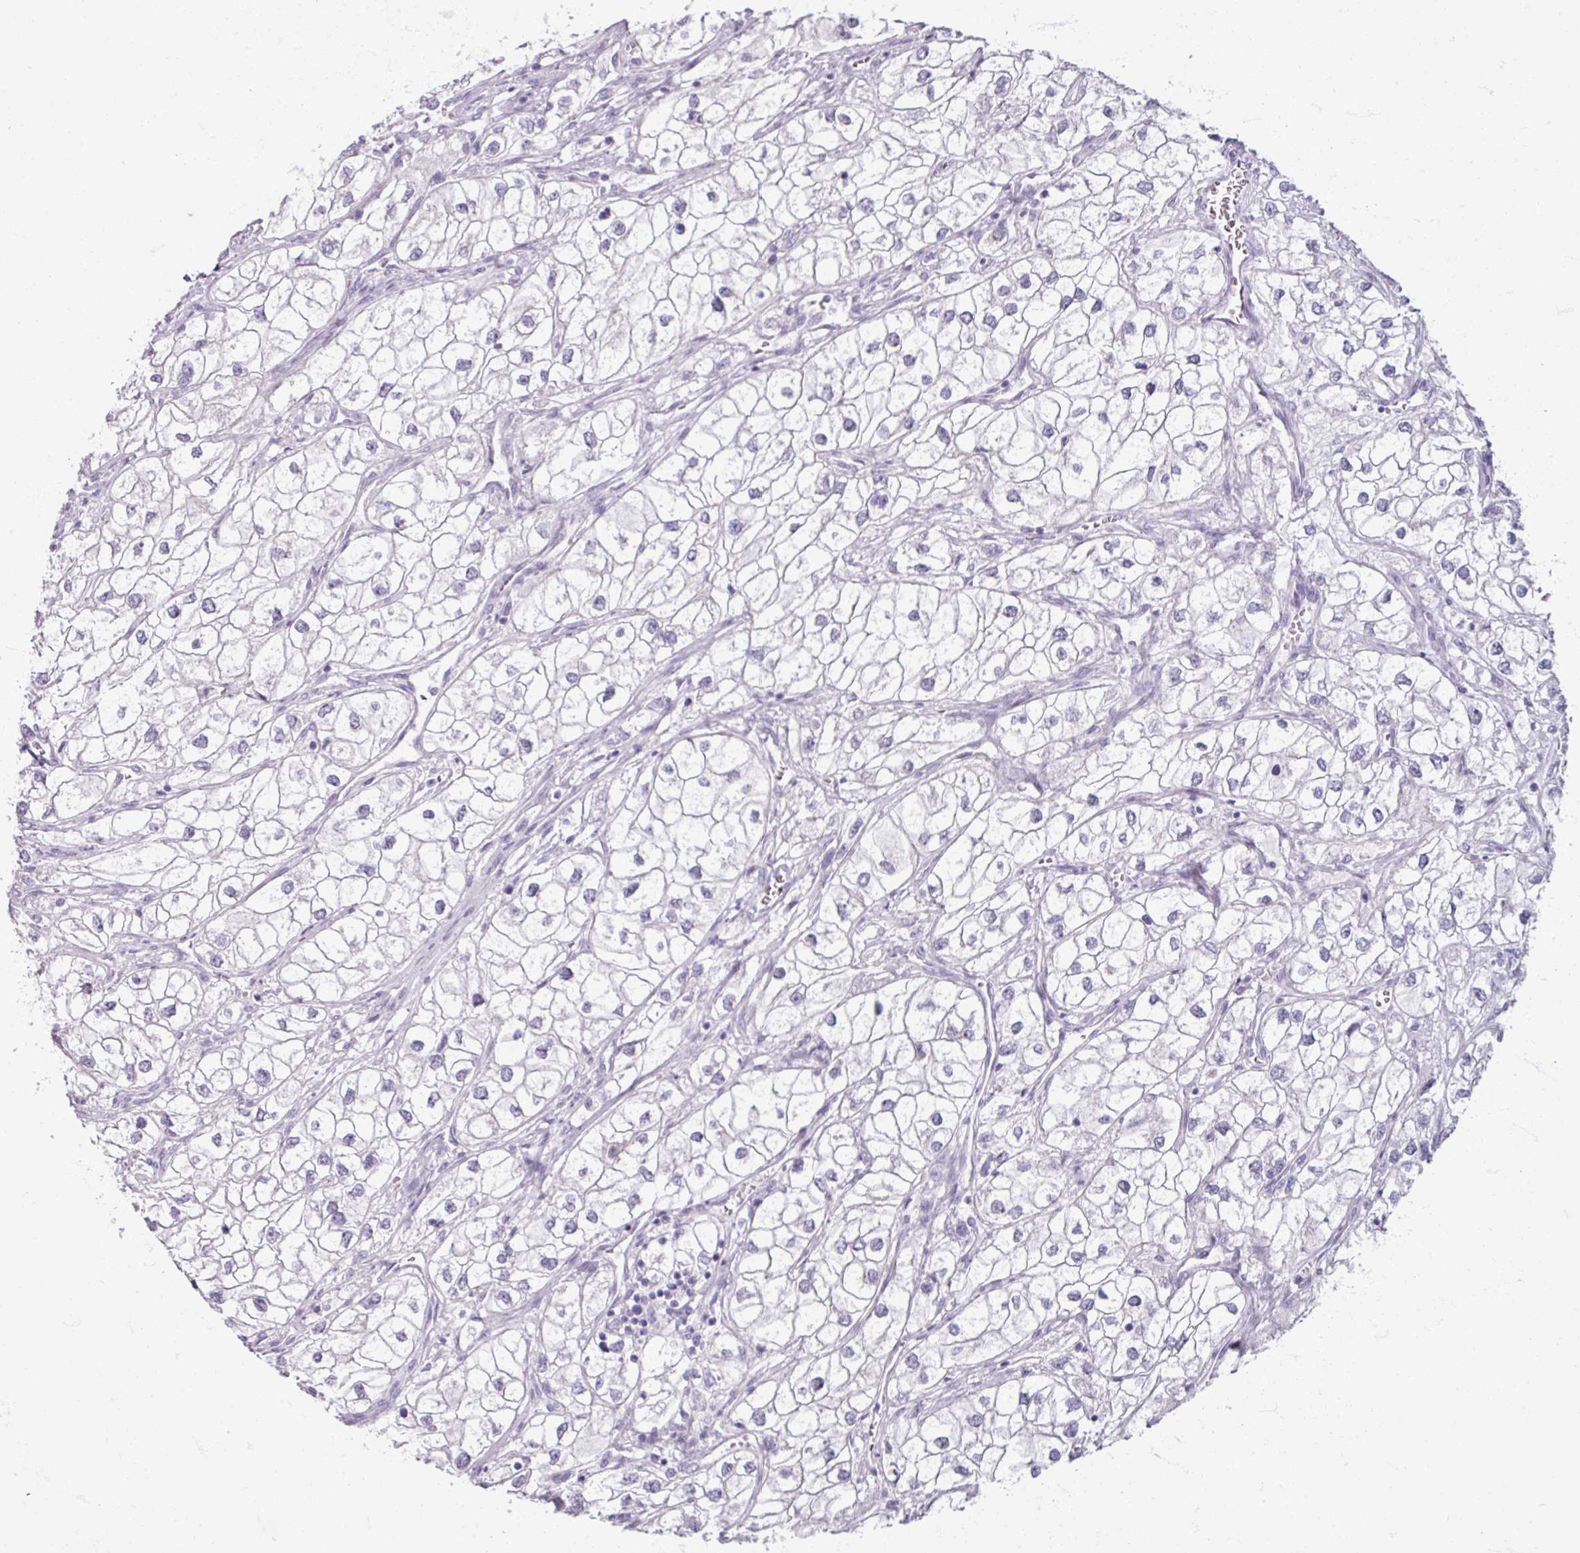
{"staining": {"intensity": "negative", "quantity": "none", "location": "none"}, "tissue": "renal cancer", "cell_type": "Tumor cells", "image_type": "cancer", "snomed": [{"axis": "morphology", "description": "Adenocarcinoma, NOS"}, {"axis": "topography", "description": "Kidney"}], "caption": "Immunohistochemistry (IHC) of renal cancer (adenocarcinoma) demonstrates no staining in tumor cells.", "gene": "TG", "patient": {"sex": "male", "age": 59}}